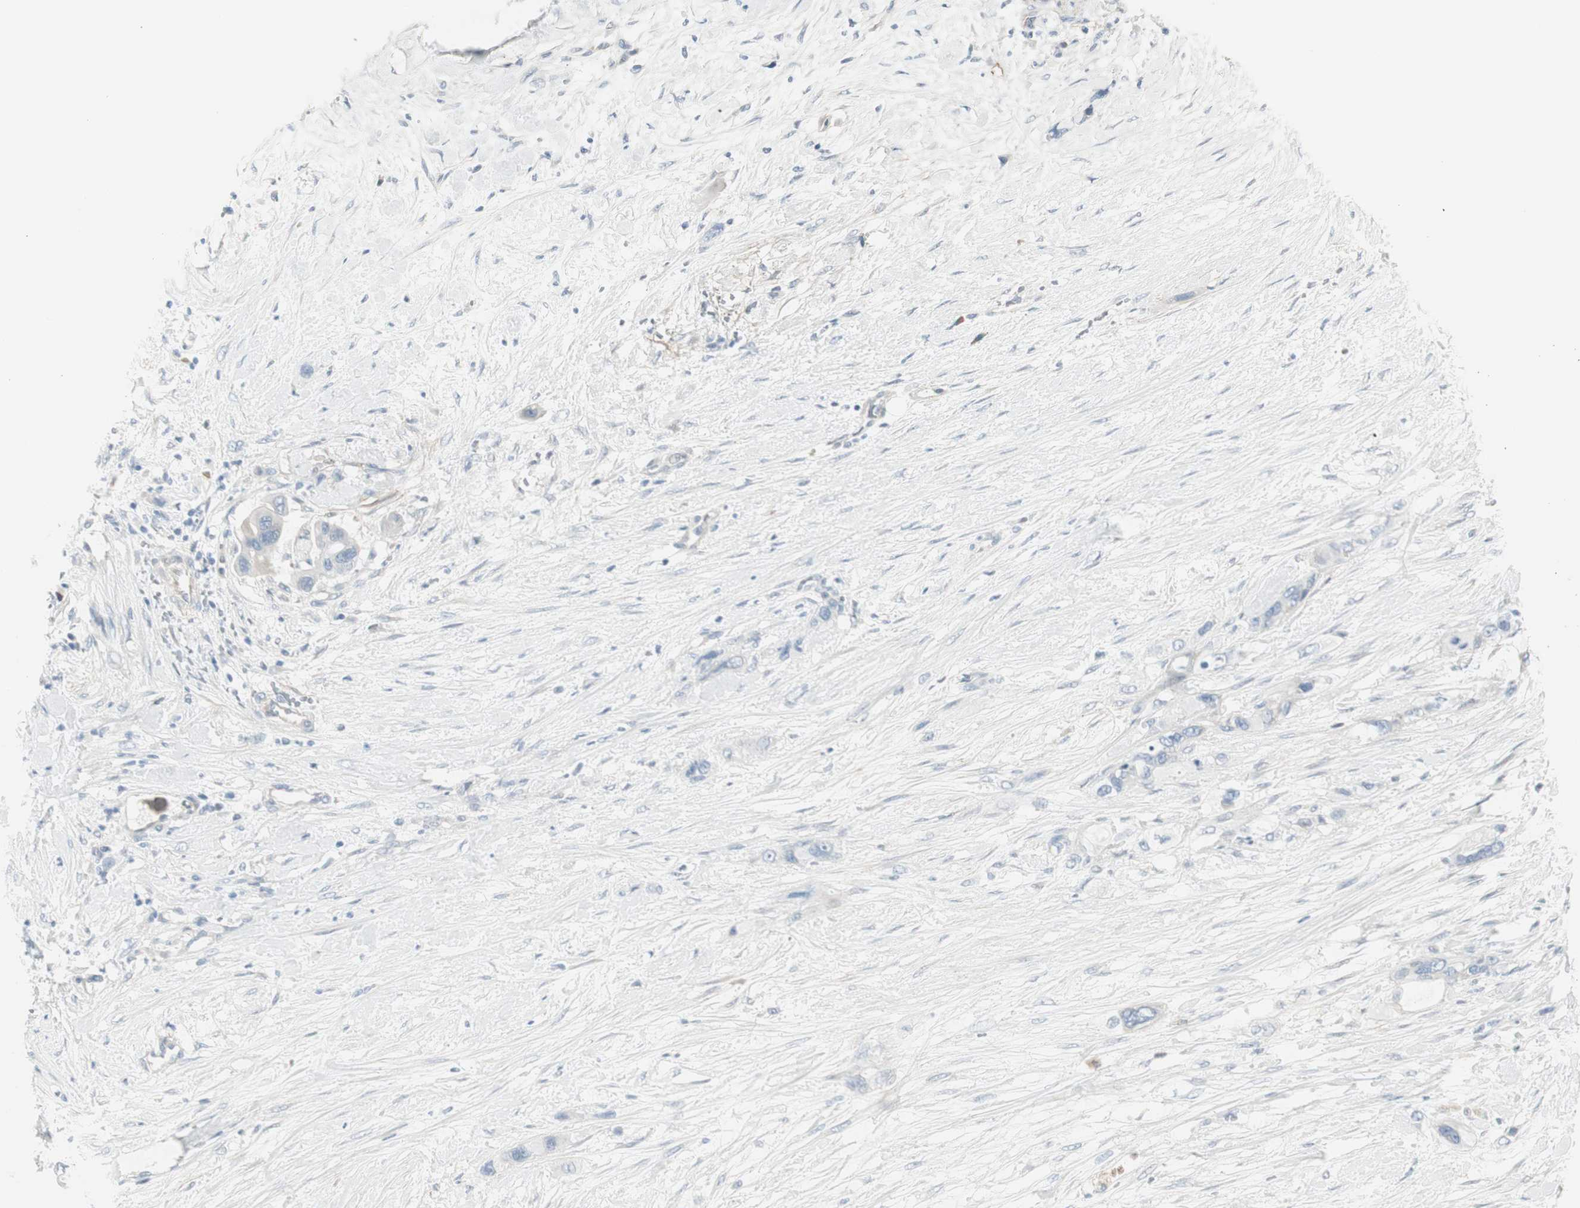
{"staining": {"intensity": "negative", "quantity": "none", "location": "none"}, "tissue": "pancreatic cancer", "cell_type": "Tumor cells", "image_type": "cancer", "snomed": [{"axis": "morphology", "description": "Adenocarcinoma, NOS"}, {"axis": "topography", "description": "Pancreas"}], "caption": "Tumor cells are negative for protein expression in human adenocarcinoma (pancreatic). (Stains: DAB (3,3'-diaminobenzidine) IHC with hematoxylin counter stain, Microscopy: brightfield microscopy at high magnification).", "gene": "CACNA2D1", "patient": {"sex": "male", "age": 46}}